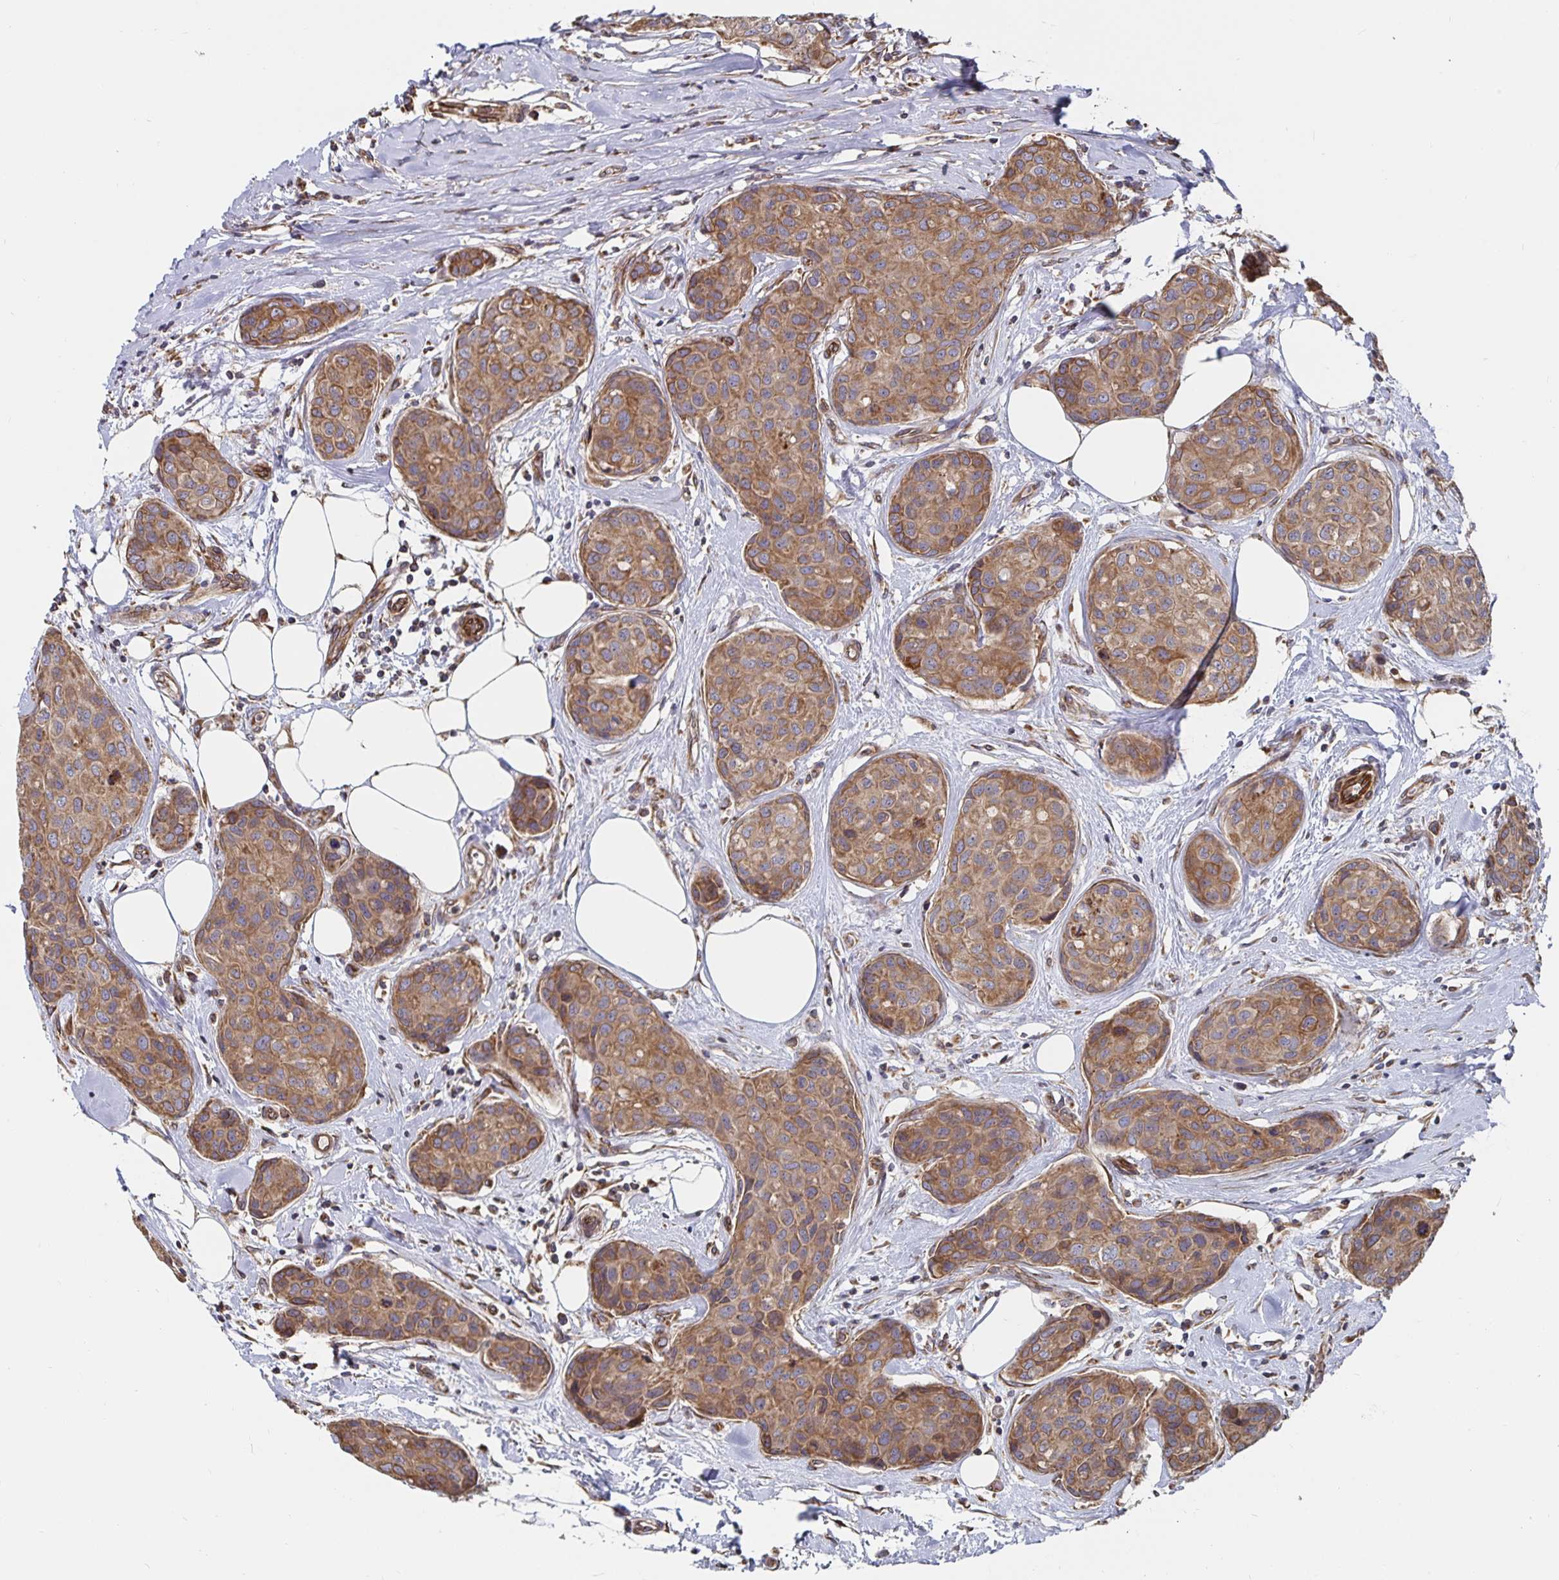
{"staining": {"intensity": "moderate", "quantity": ">75%", "location": "cytoplasmic/membranous"}, "tissue": "breast cancer", "cell_type": "Tumor cells", "image_type": "cancer", "snomed": [{"axis": "morphology", "description": "Duct carcinoma"}, {"axis": "topography", "description": "Breast"}], "caption": "Tumor cells show medium levels of moderate cytoplasmic/membranous positivity in about >75% of cells in human breast cancer (infiltrating ductal carcinoma).", "gene": "BCAP29", "patient": {"sex": "female", "age": 80}}